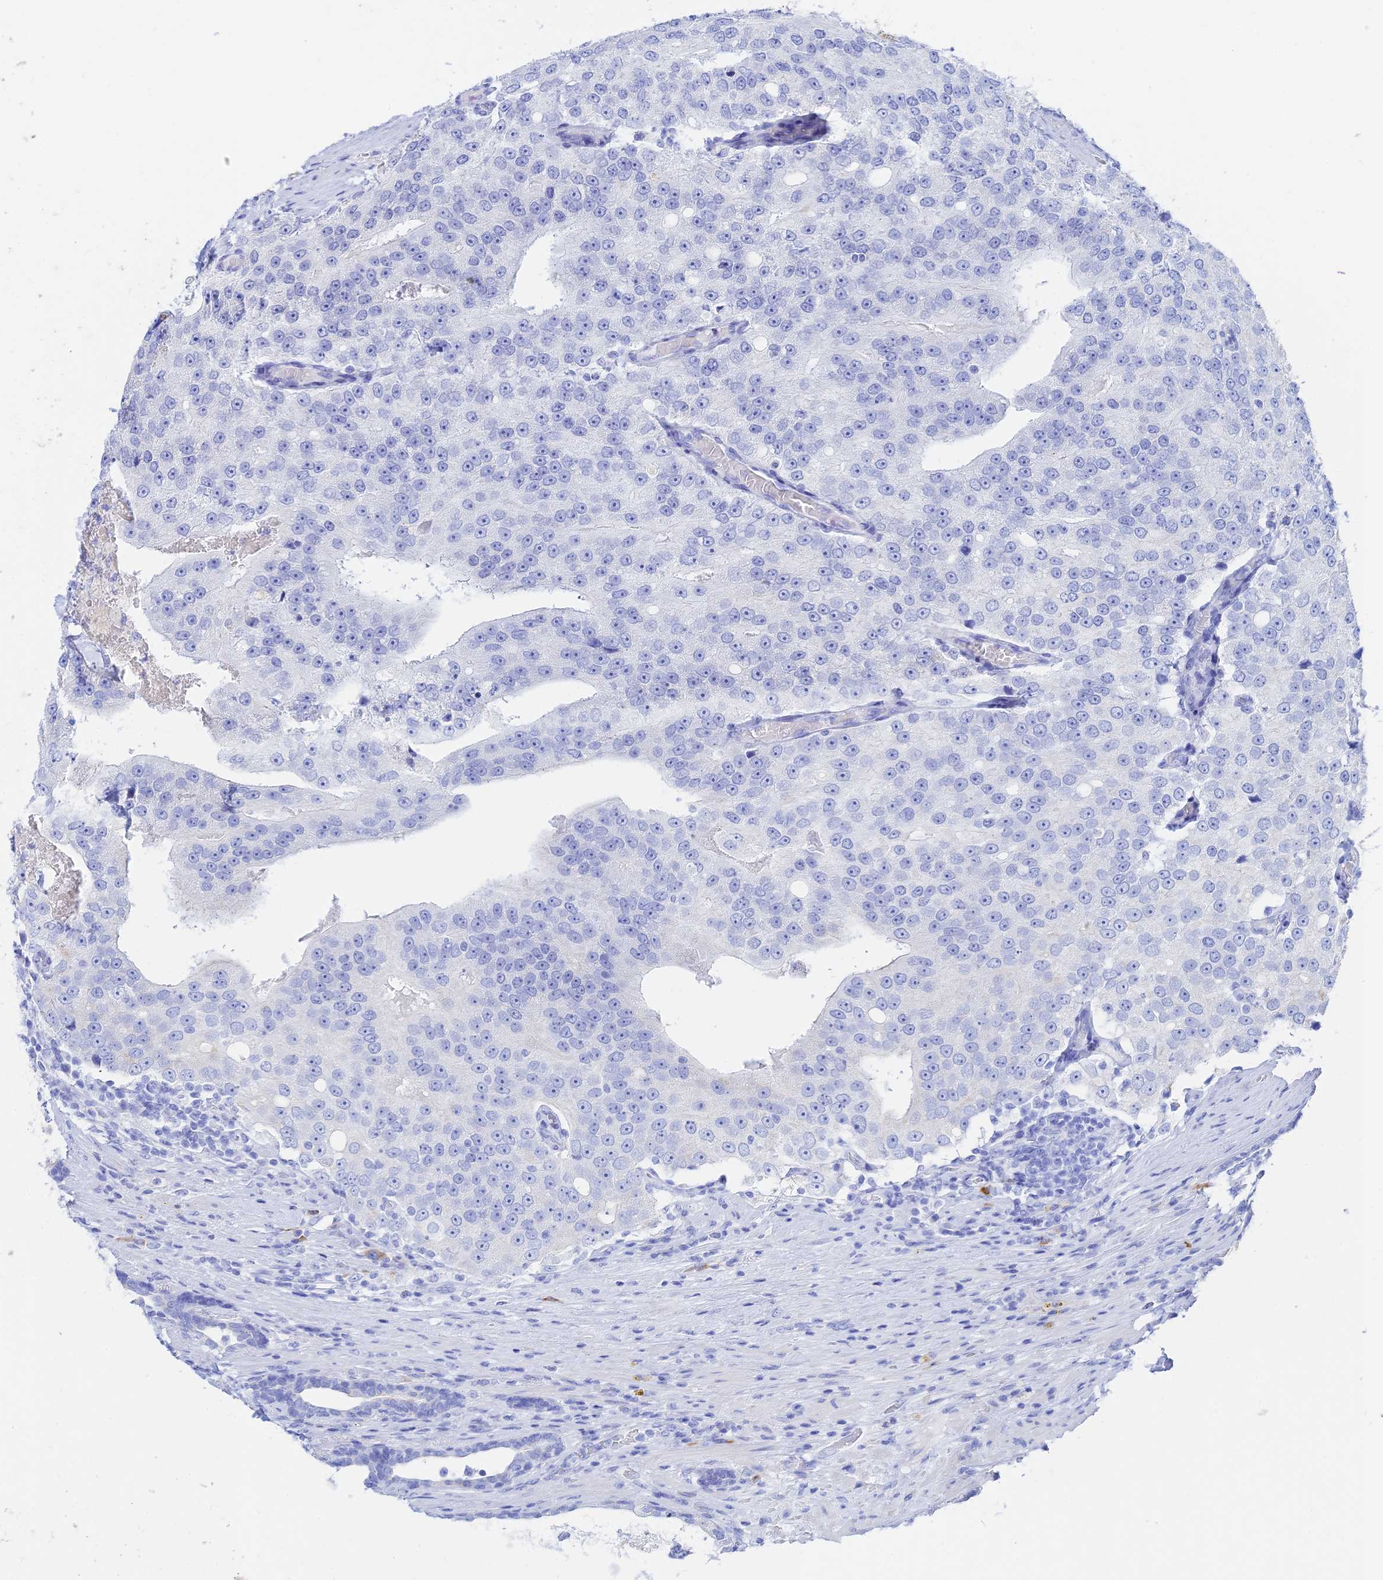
{"staining": {"intensity": "negative", "quantity": "none", "location": "none"}, "tissue": "prostate cancer", "cell_type": "Tumor cells", "image_type": "cancer", "snomed": [{"axis": "morphology", "description": "Adenocarcinoma, High grade"}, {"axis": "topography", "description": "Prostate"}], "caption": "High magnification brightfield microscopy of prostate cancer stained with DAB (brown) and counterstained with hematoxylin (blue): tumor cells show no significant positivity. (Immunohistochemistry (ihc), brightfield microscopy, high magnification).", "gene": "CEP152", "patient": {"sex": "male", "age": 70}}